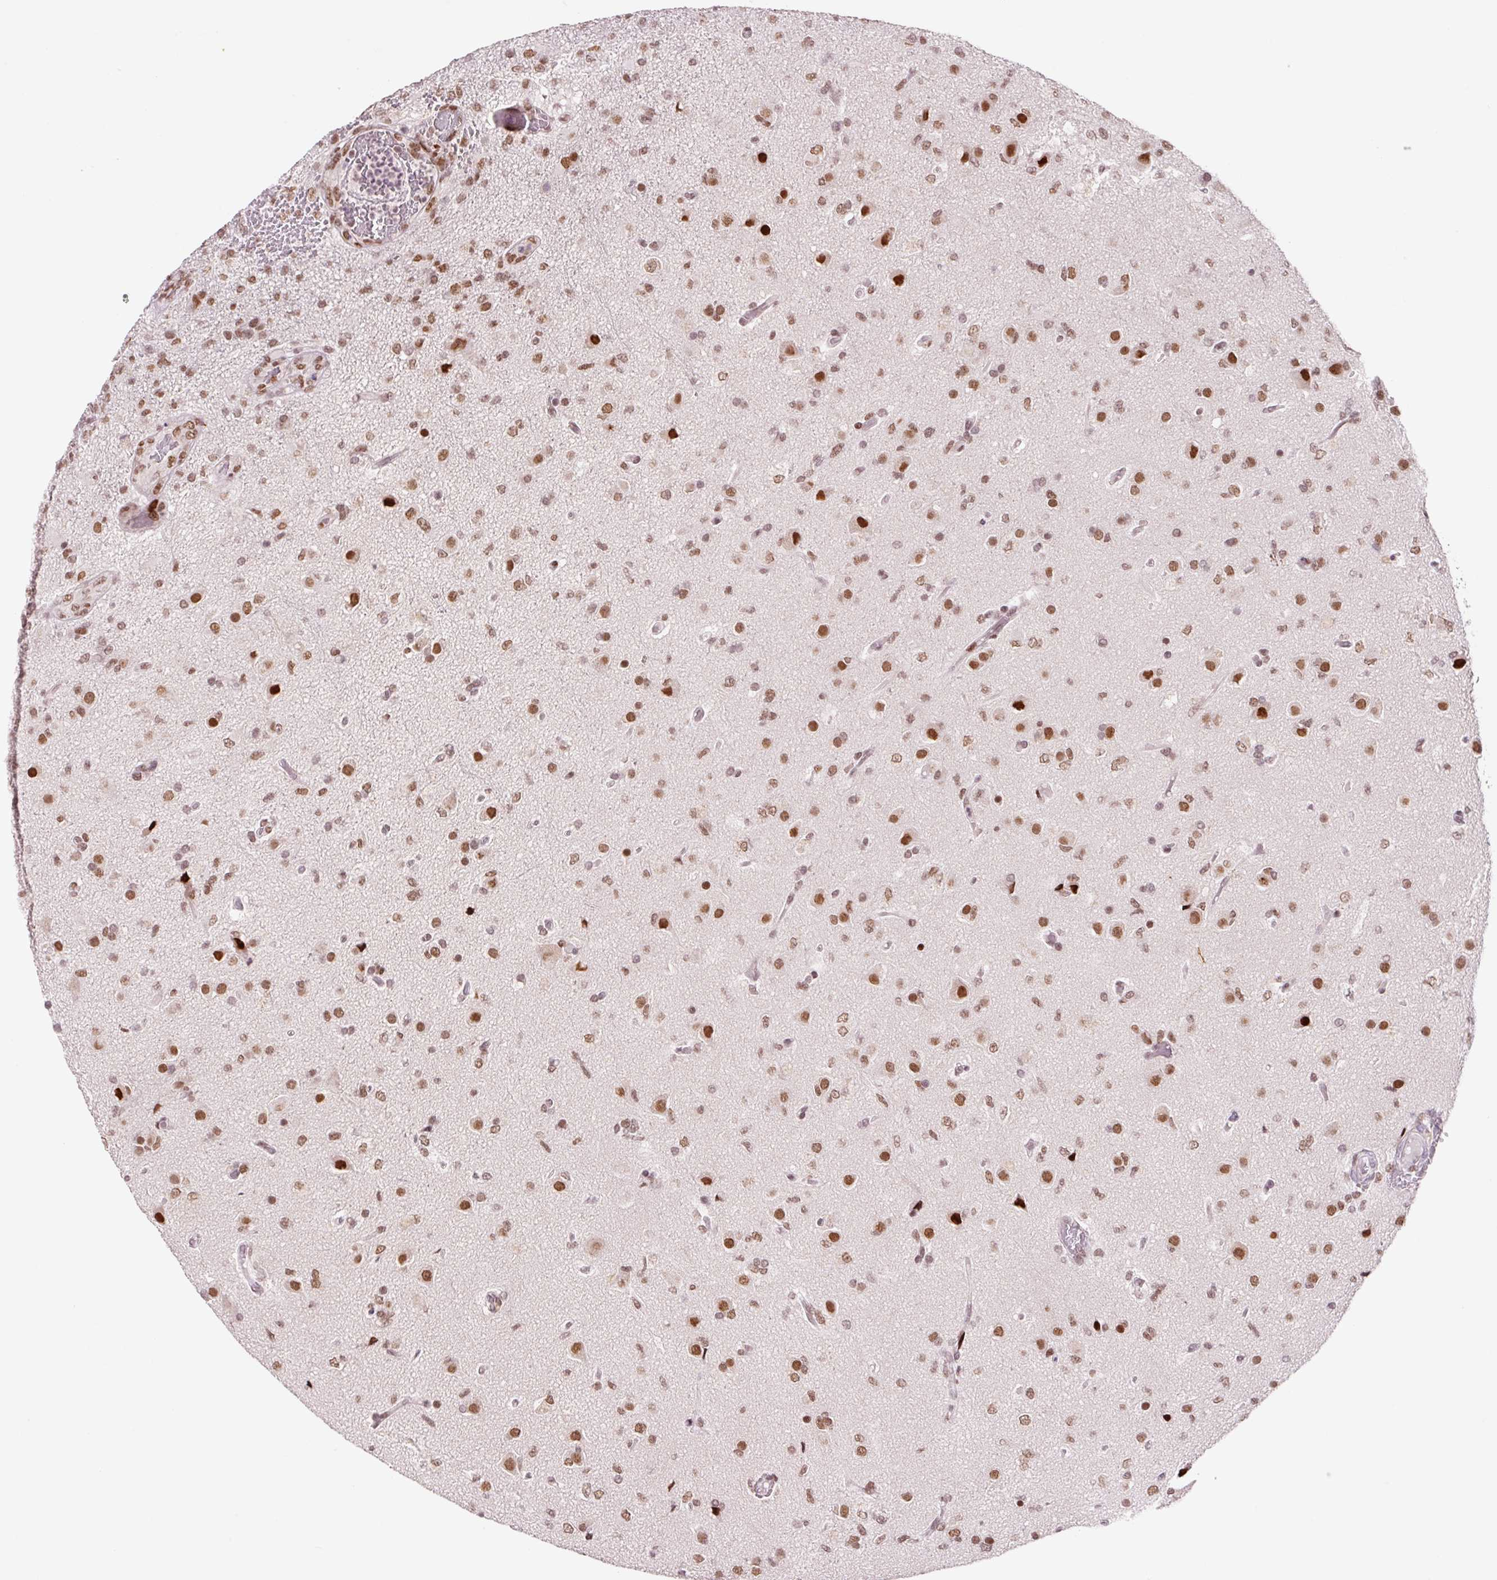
{"staining": {"intensity": "moderate", "quantity": ">75%", "location": "nuclear"}, "tissue": "glioma", "cell_type": "Tumor cells", "image_type": "cancer", "snomed": [{"axis": "morphology", "description": "Glioma, malignant, High grade"}, {"axis": "topography", "description": "Brain"}], "caption": "The histopathology image demonstrates a brown stain indicating the presence of a protein in the nuclear of tumor cells in high-grade glioma (malignant).", "gene": "CCNL2", "patient": {"sex": "female", "age": 74}}